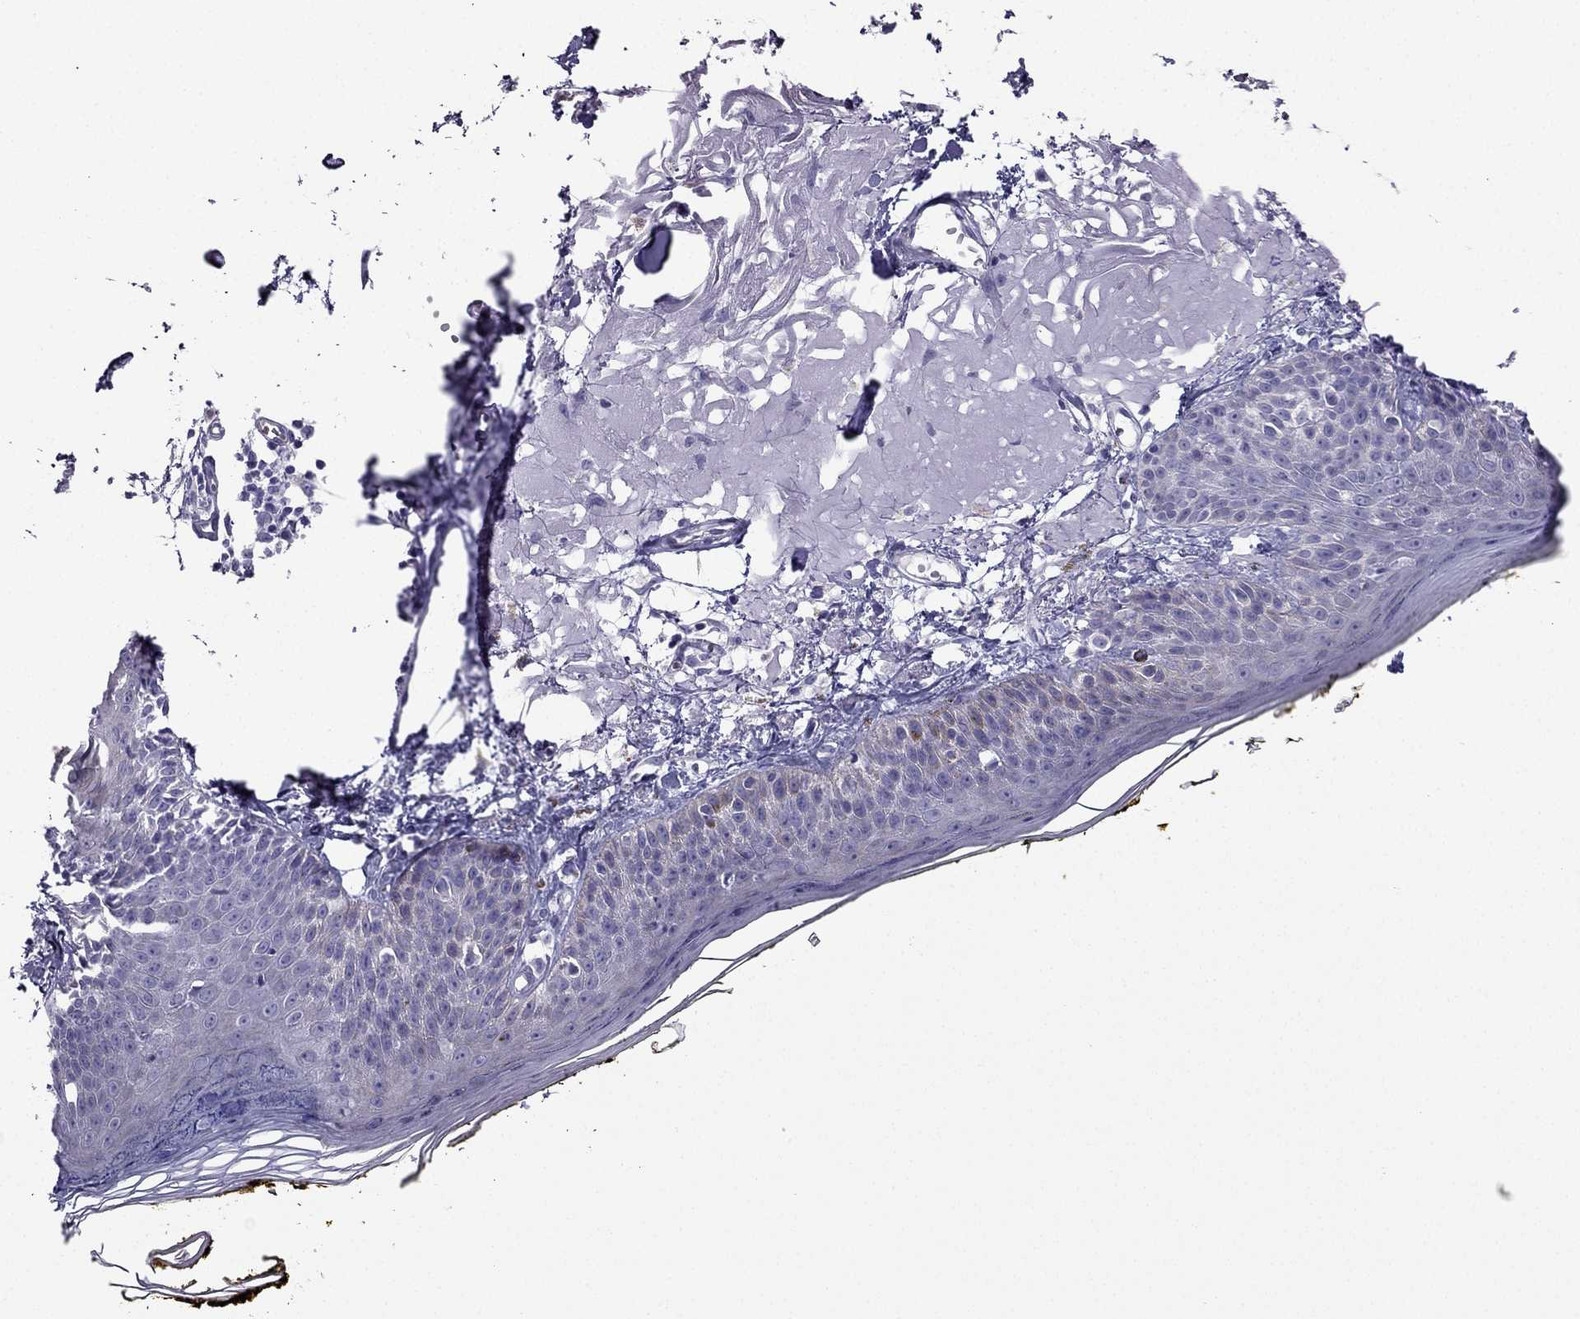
{"staining": {"intensity": "negative", "quantity": "none", "location": "none"}, "tissue": "skin", "cell_type": "Fibroblasts", "image_type": "normal", "snomed": [{"axis": "morphology", "description": "Normal tissue, NOS"}, {"axis": "topography", "description": "Skin"}], "caption": "IHC photomicrograph of unremarkable skin stained for a protein (brown), which demonstrates no staining in fibroblasts. The staining was performed using DAB to visualize the protein expression in brown, while the nuclei were stained in blue with hematoxylin (Magnification: 20x).", "gene": "KCNJ10", "patient": {"sex": "male", "age": 76}}